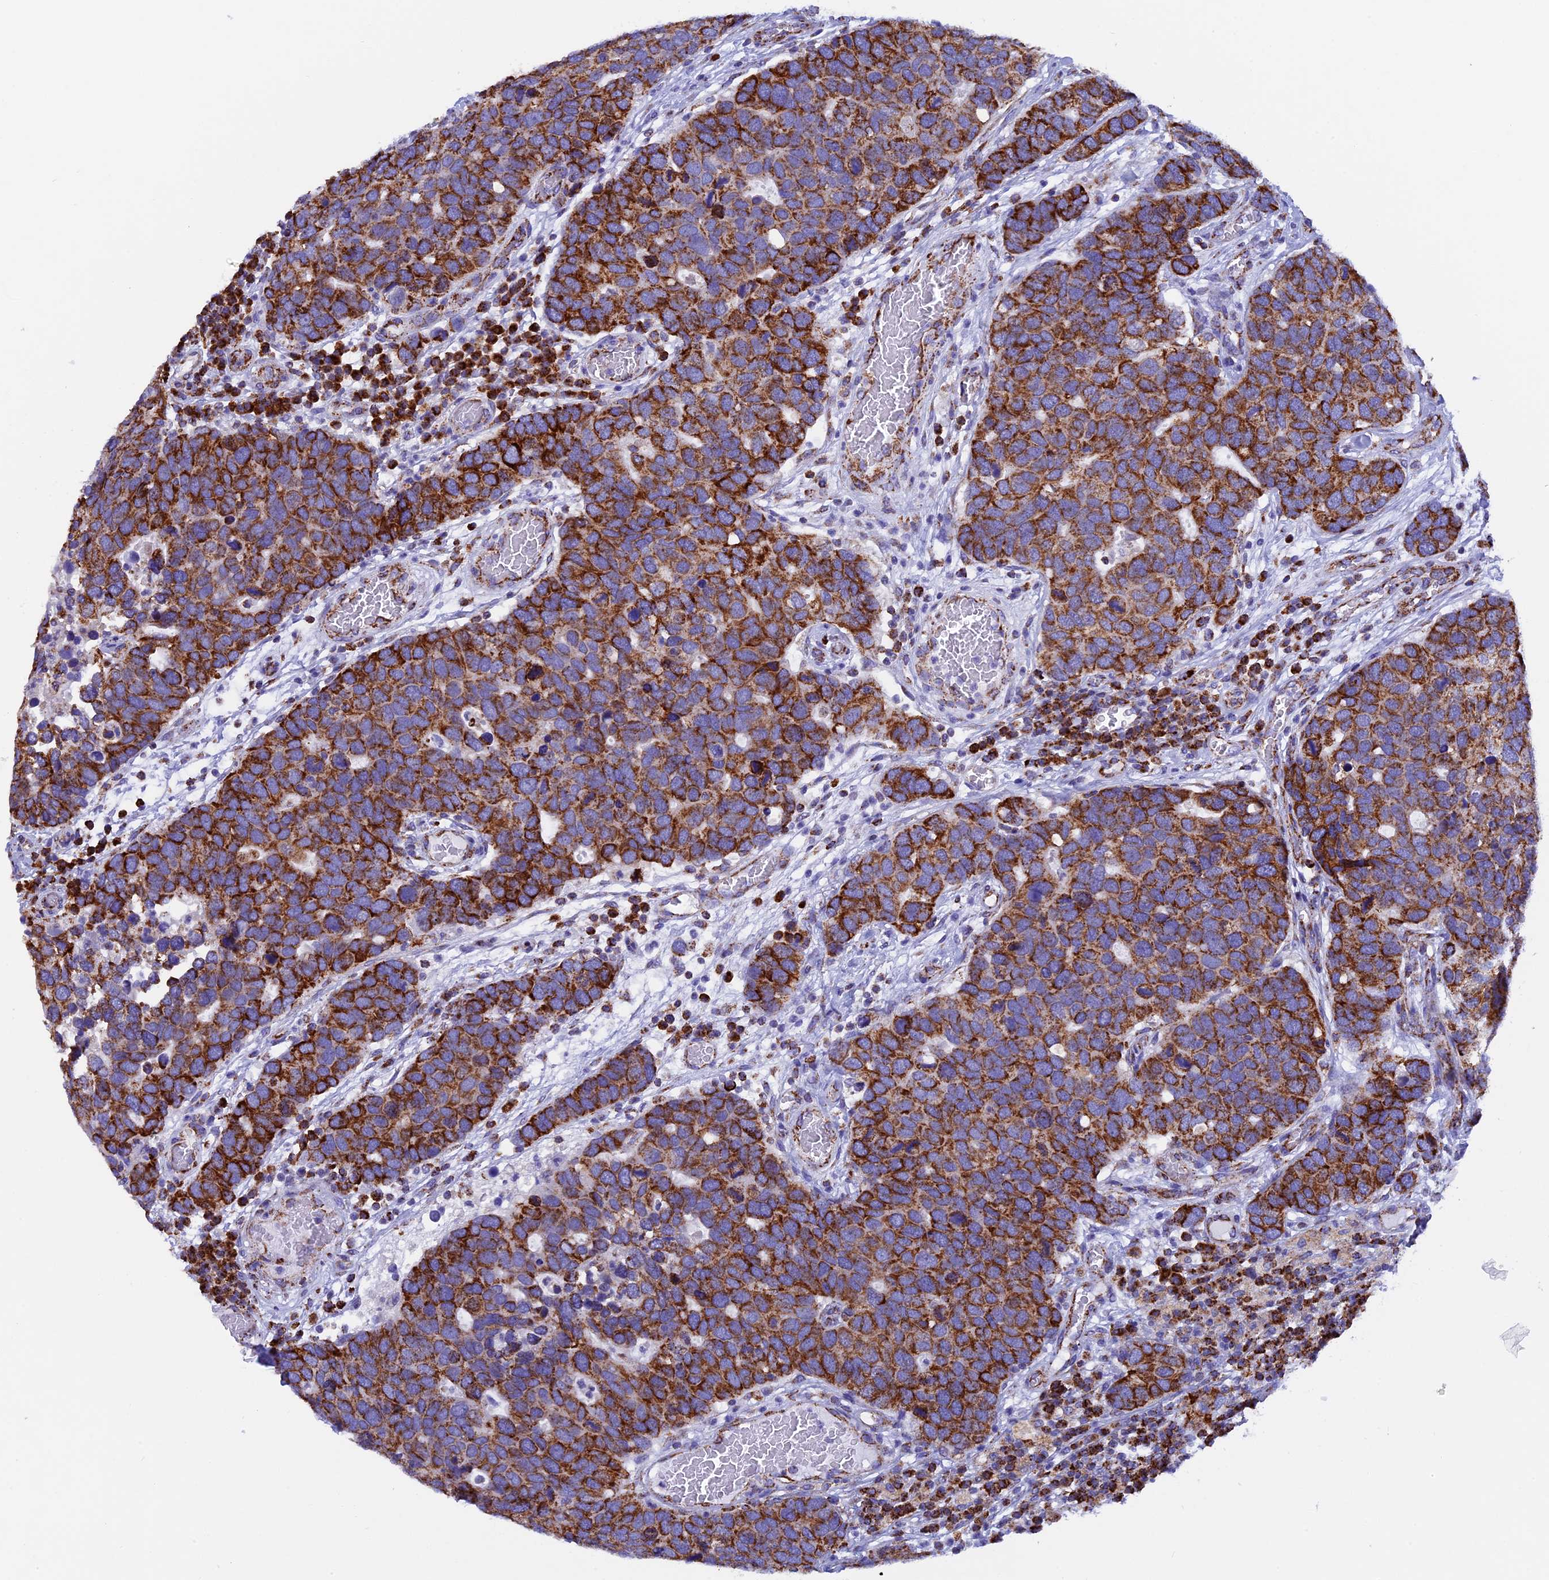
{"staining": {"intensity": "strong", "quantity": ">75%", "location": "cytoplasmic/membranous"}, "tissue": "breast cancer", "cell_type": "Tumor cells", "image_type": "cancer", "snomed": [{"axis": "morphology", "description": "Duct carcinoma"}, {"axis": "topography", "description": "Breast"}], "caption": "Breast cancer stained with immunohistochemistry (IHC) exhibits strong cytoplasmic/membranous positivity in about >75% of tumor cells.", "gene": "SLC8B1", "patient": {"sex": "female", "age": 83}}